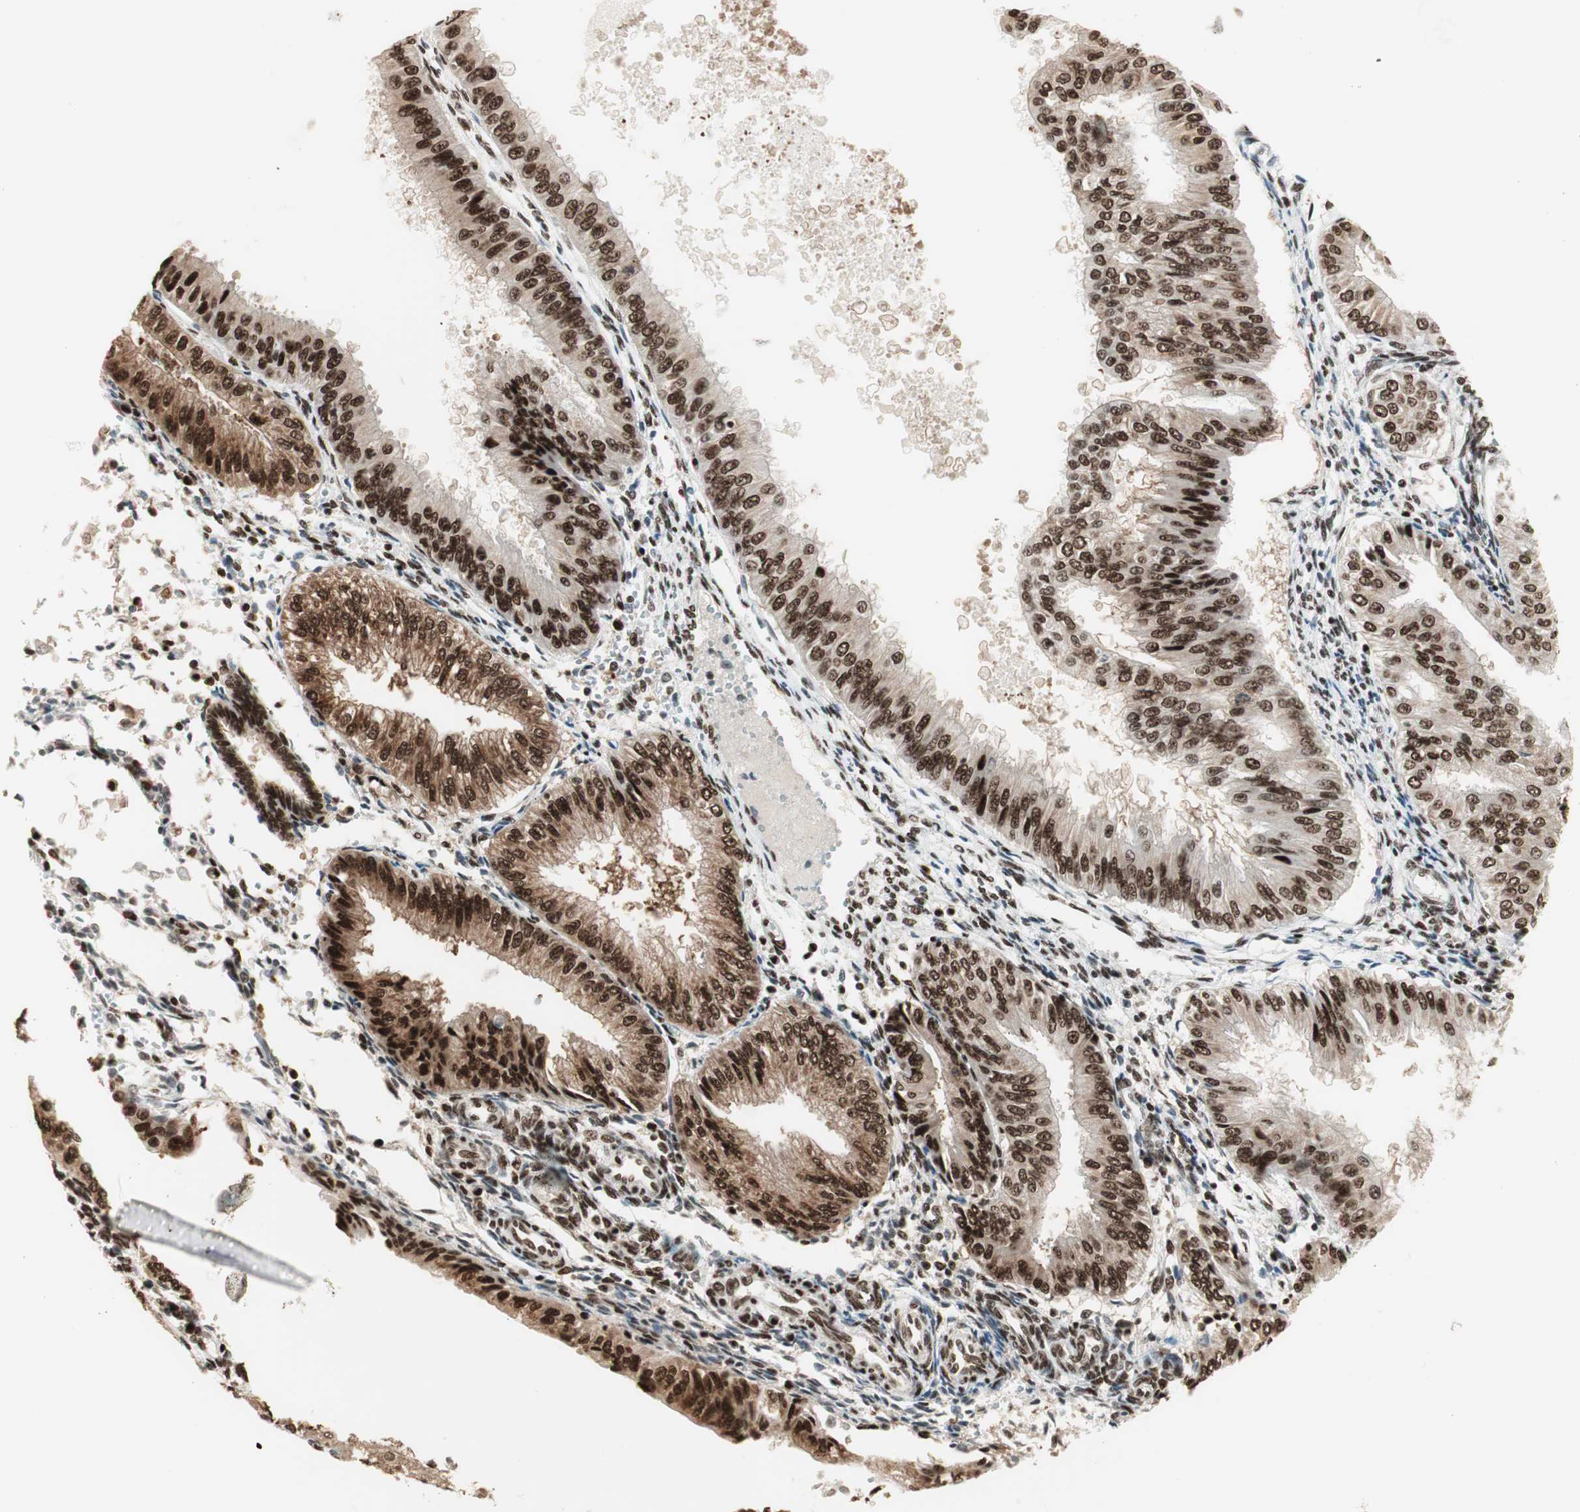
{"staining": {"intensity": "strong", "quantity": ">75%", "location": "nuclear"}, "tissue": "endometrial cancer", "cell_type": "Tumor cells", "image_type": "cancer", "snomed": [{"axis": "morphology", "description": "Adenocarcinoma, NOS"}, {"axis": "topography", "description": "Endometrium"}], "caption": "The histopathology image demonstrates staining of endometrial adenocarcinoma, revealing strong nuclear protein staining (brown color) within tumor cells.", "gene": "SMARCE1", "patient": {"sex": "female", "age": 53}}